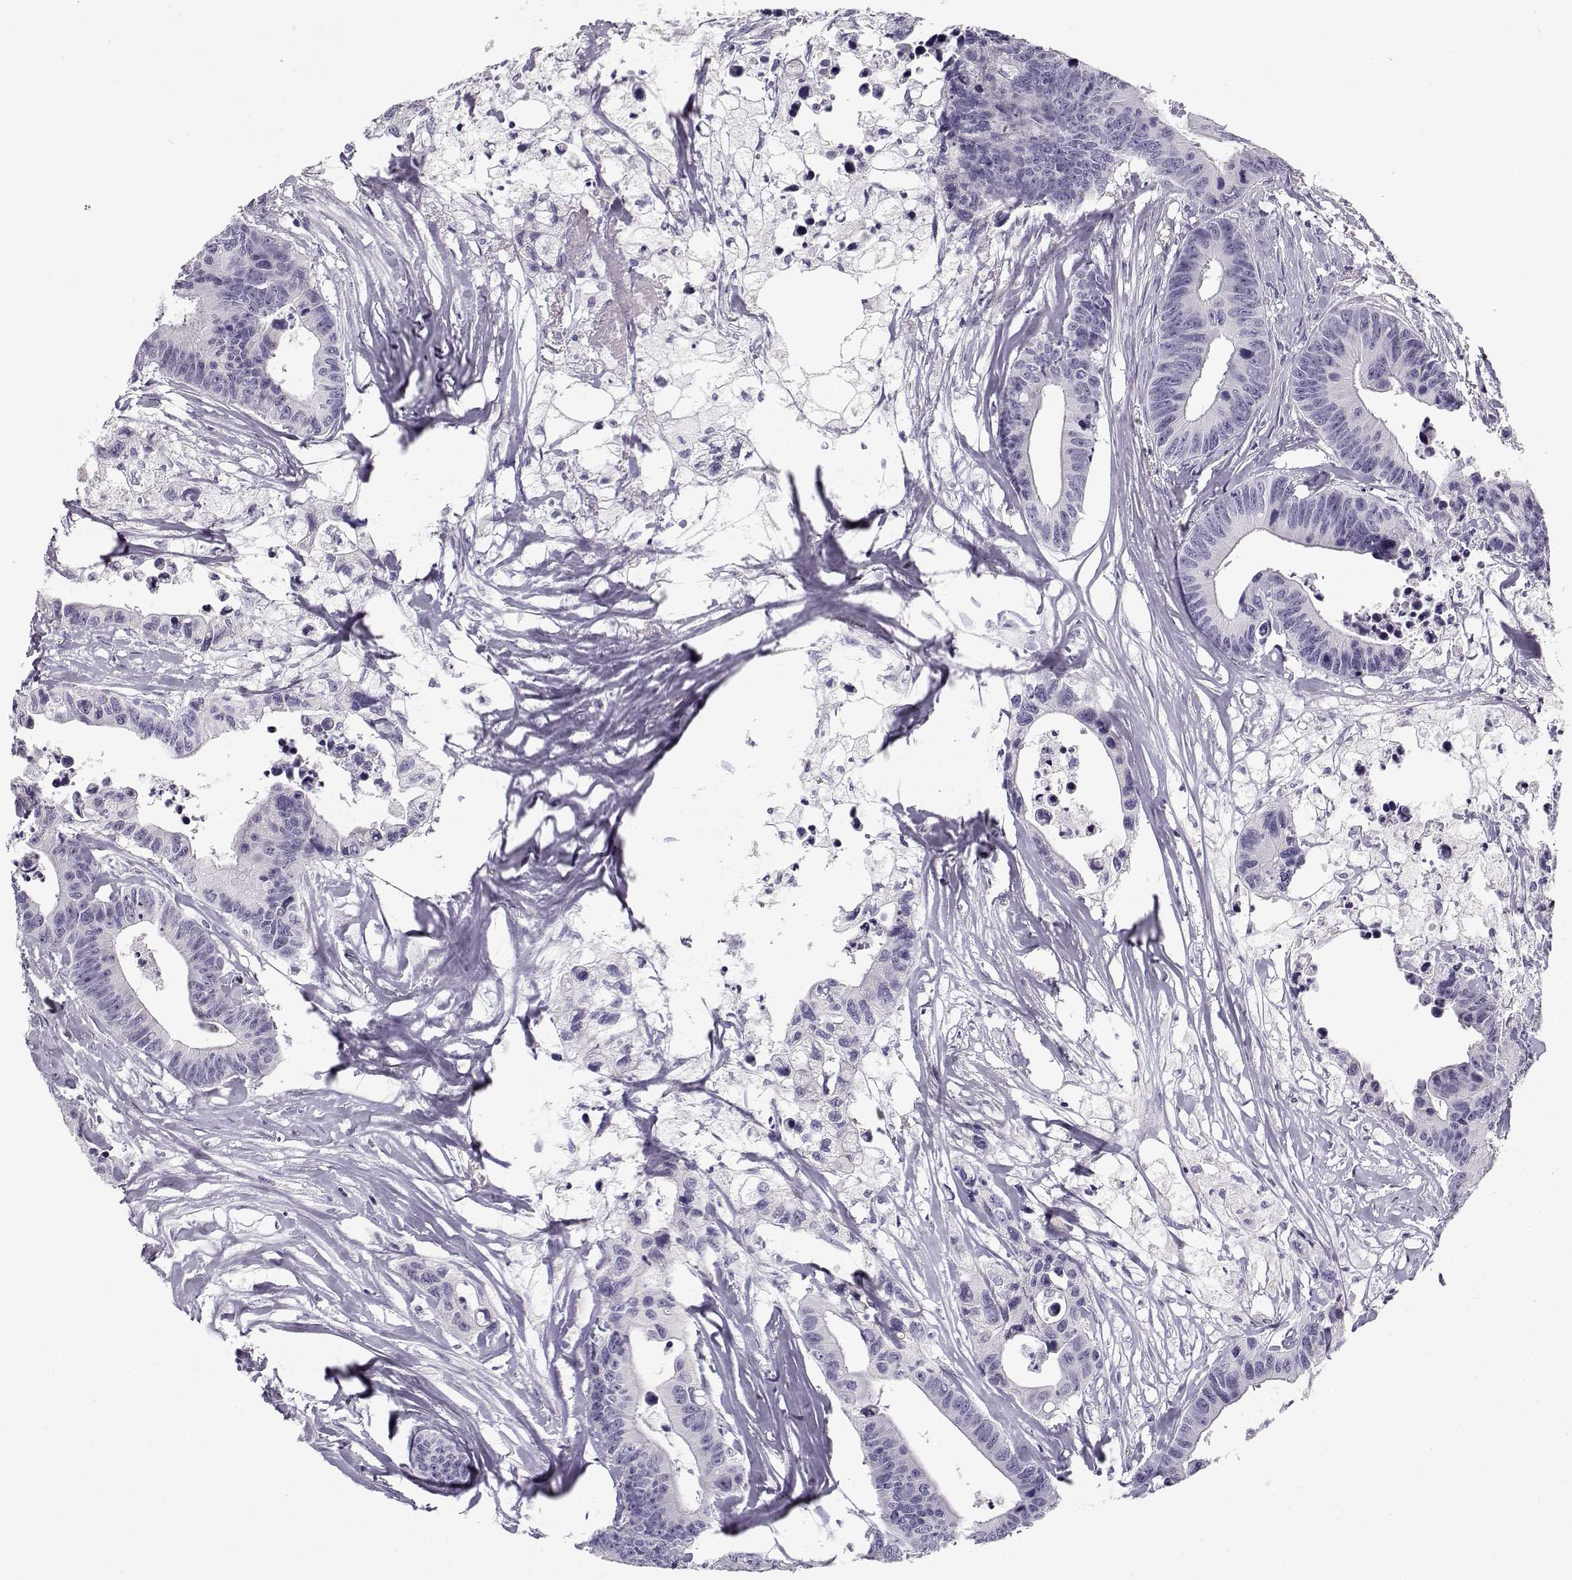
{"staining": {"intensity": "negative", "quantity": "none", "location": "none"}, "tissue": "colorectal cancer", "cell_type": "Tumor cells", "image_type": "cancer", "snomed": [{"axis": "morphology", "description": "Adenocarcinoma, NOS"}, {"axis": "topography", "description": "Colon"}], "caption": "DAB immunohistochemical staining of colorectal cancer reveals no significant positivity in tumor cells. (DAB IHC visualized using brightfield microscopy, high magnification).", "gene": "CREB3L3", "patient": {"sex": "female", "age": 87}}